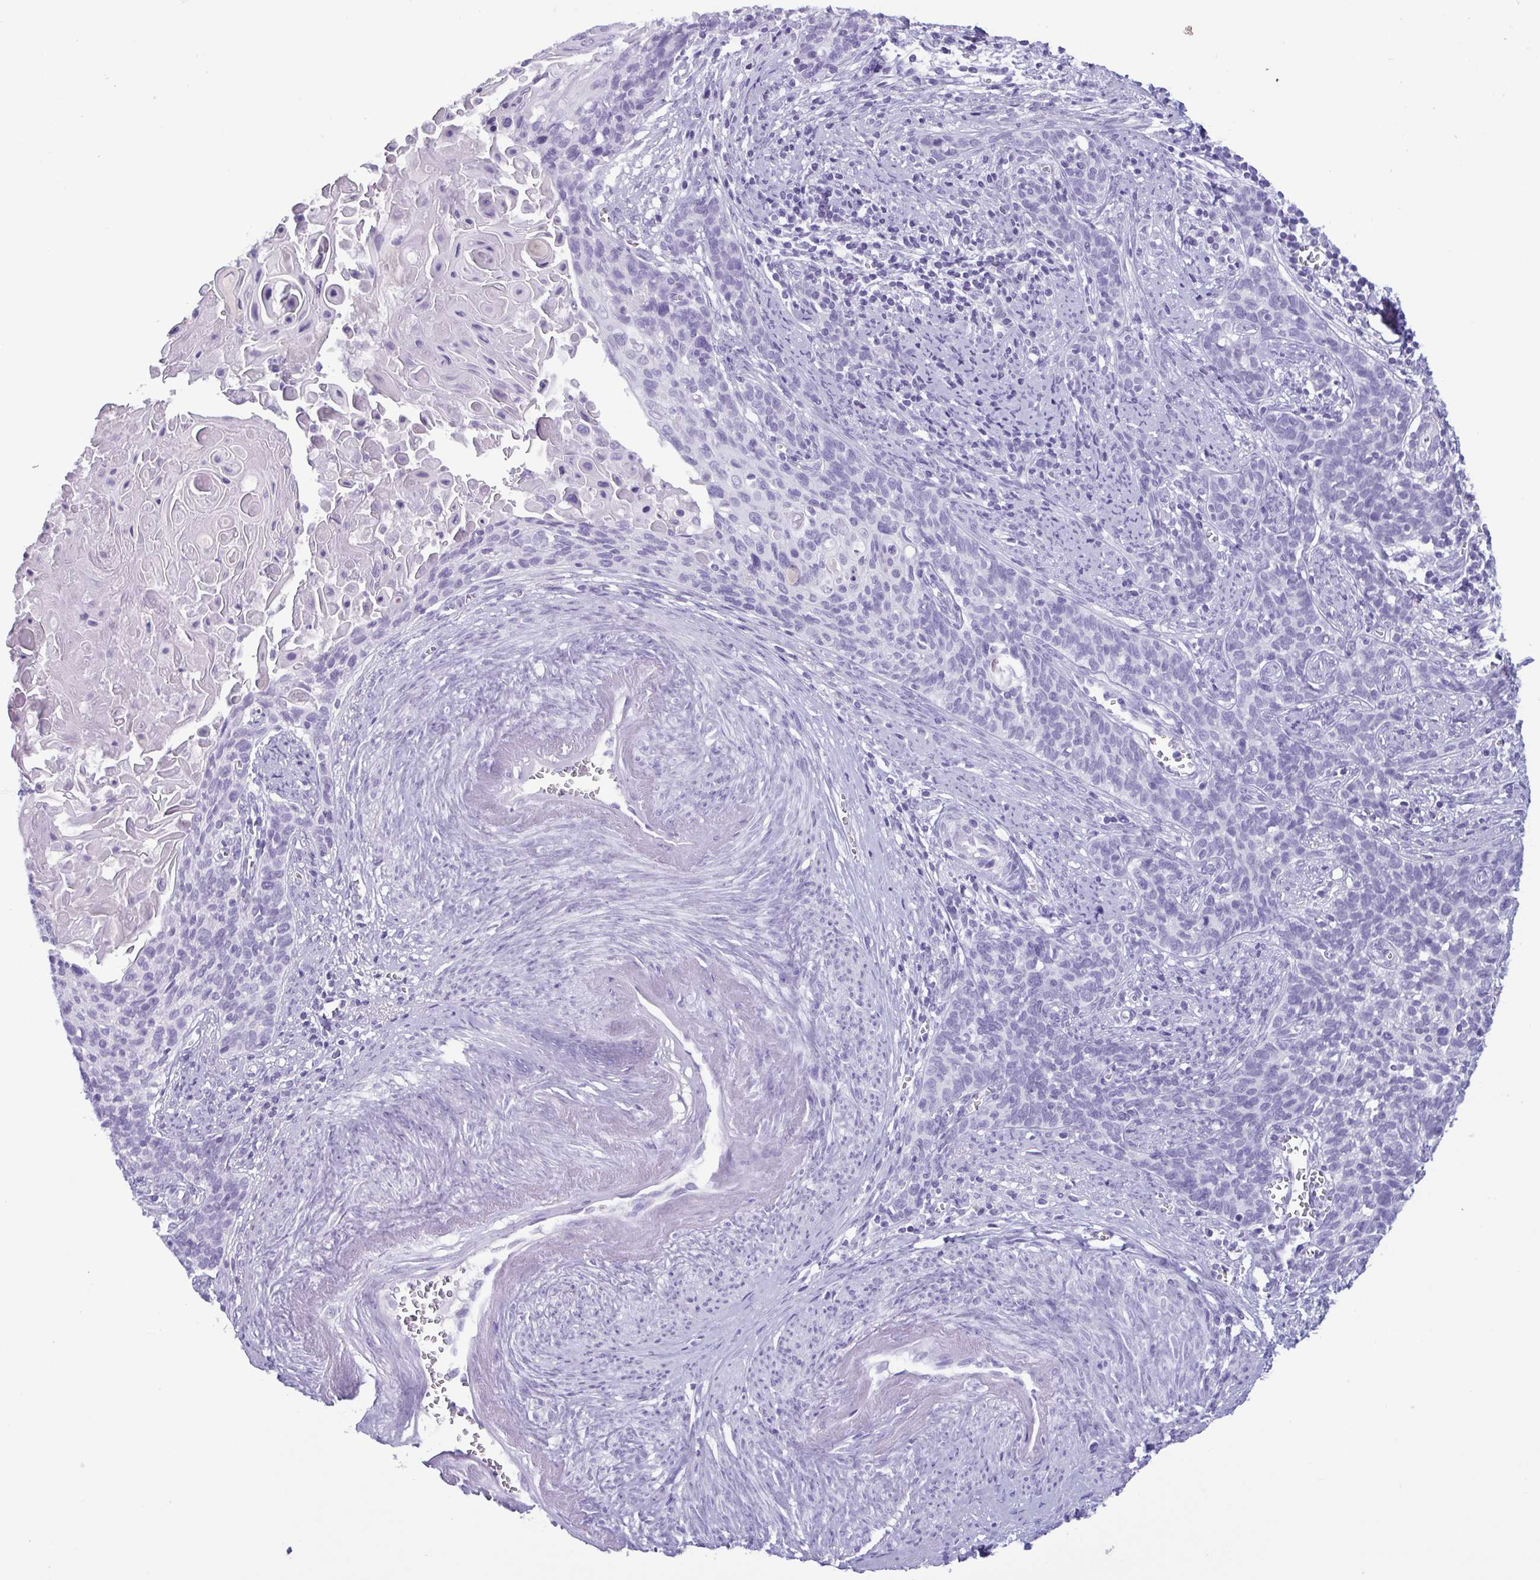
{"staining": {"intensity": "negative", "quantity": "none", "location": "none"}, "tissue": "cervical cancer", "cell_type": "Tumor cells", "image_type": "cancer", "snomed": [{"axis": "morphology", "description": "Squamous cell carcinoma, NOS"}, {"axis": "topography", "description": "Cervix"}], "caption": "Tumor cells show no significant staining in cervical squamous cell carcinoma.", "gene": "LTF", "patient": {"sex": "female", "age": 39}}